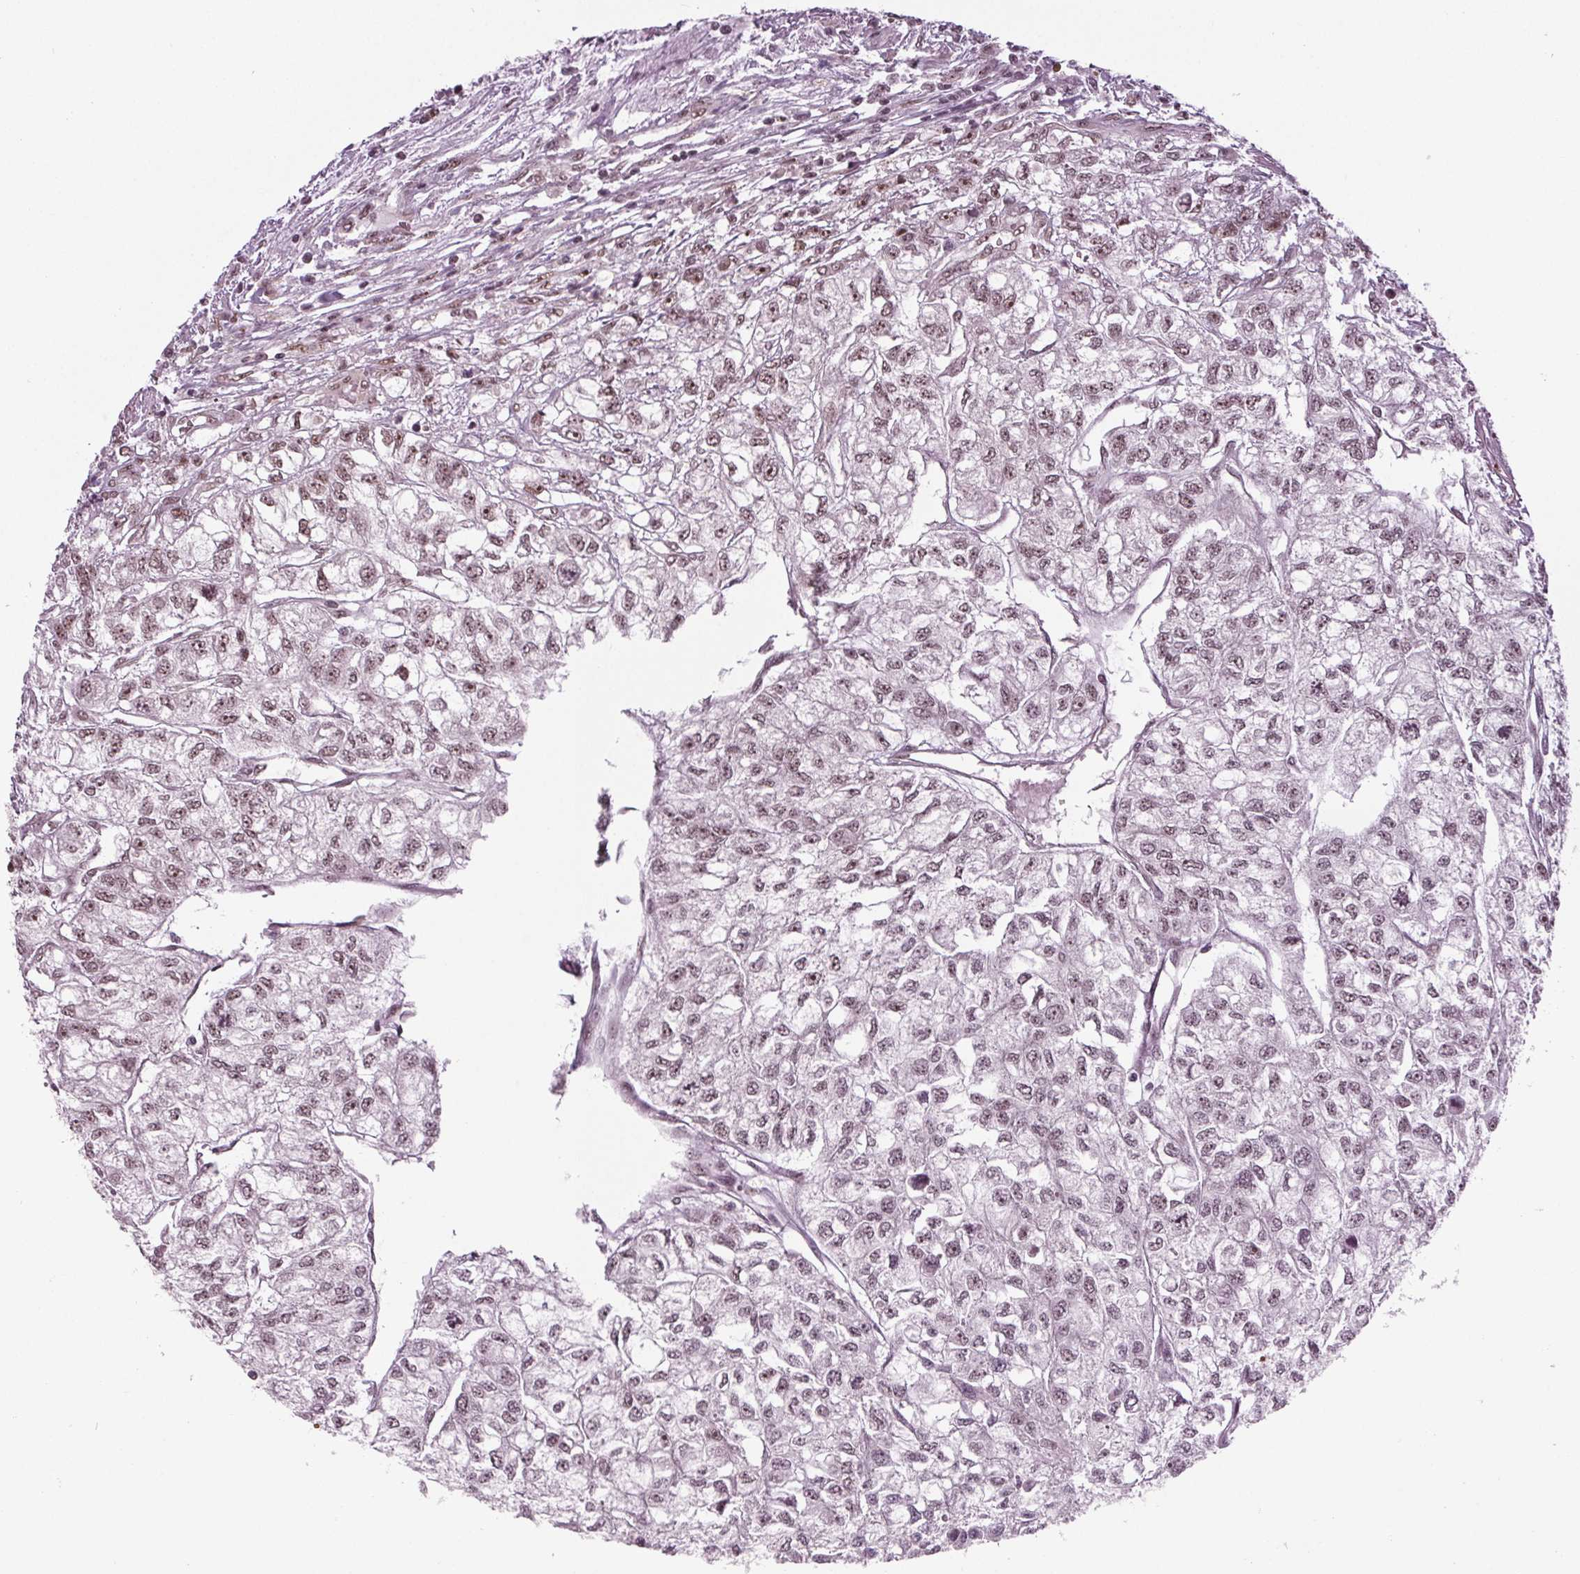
{"staining": {"intensity": "weak", "quantity": "25%-75%", "location": "nuclear"}, "tissue": "renal cancer", "cell_type": "Tumor cells", "image_type": "cancer", "snomed": [{"axis": "morphology", "description": "Adenocarcinoma, NOS"}, {"axis": "topography", "description": "Kidney"}], "caption": "Tumor cells show low levels of weak nuclear staining in approximately 25%-75% of cells in renal adenocarcinoma. (DAB (3,3'-diaminobenzidine) IHC, brown staining for protein, blue staining for nuclei).", "gene": "DDX41", "patient": {"sex": "male", "age": 56}}